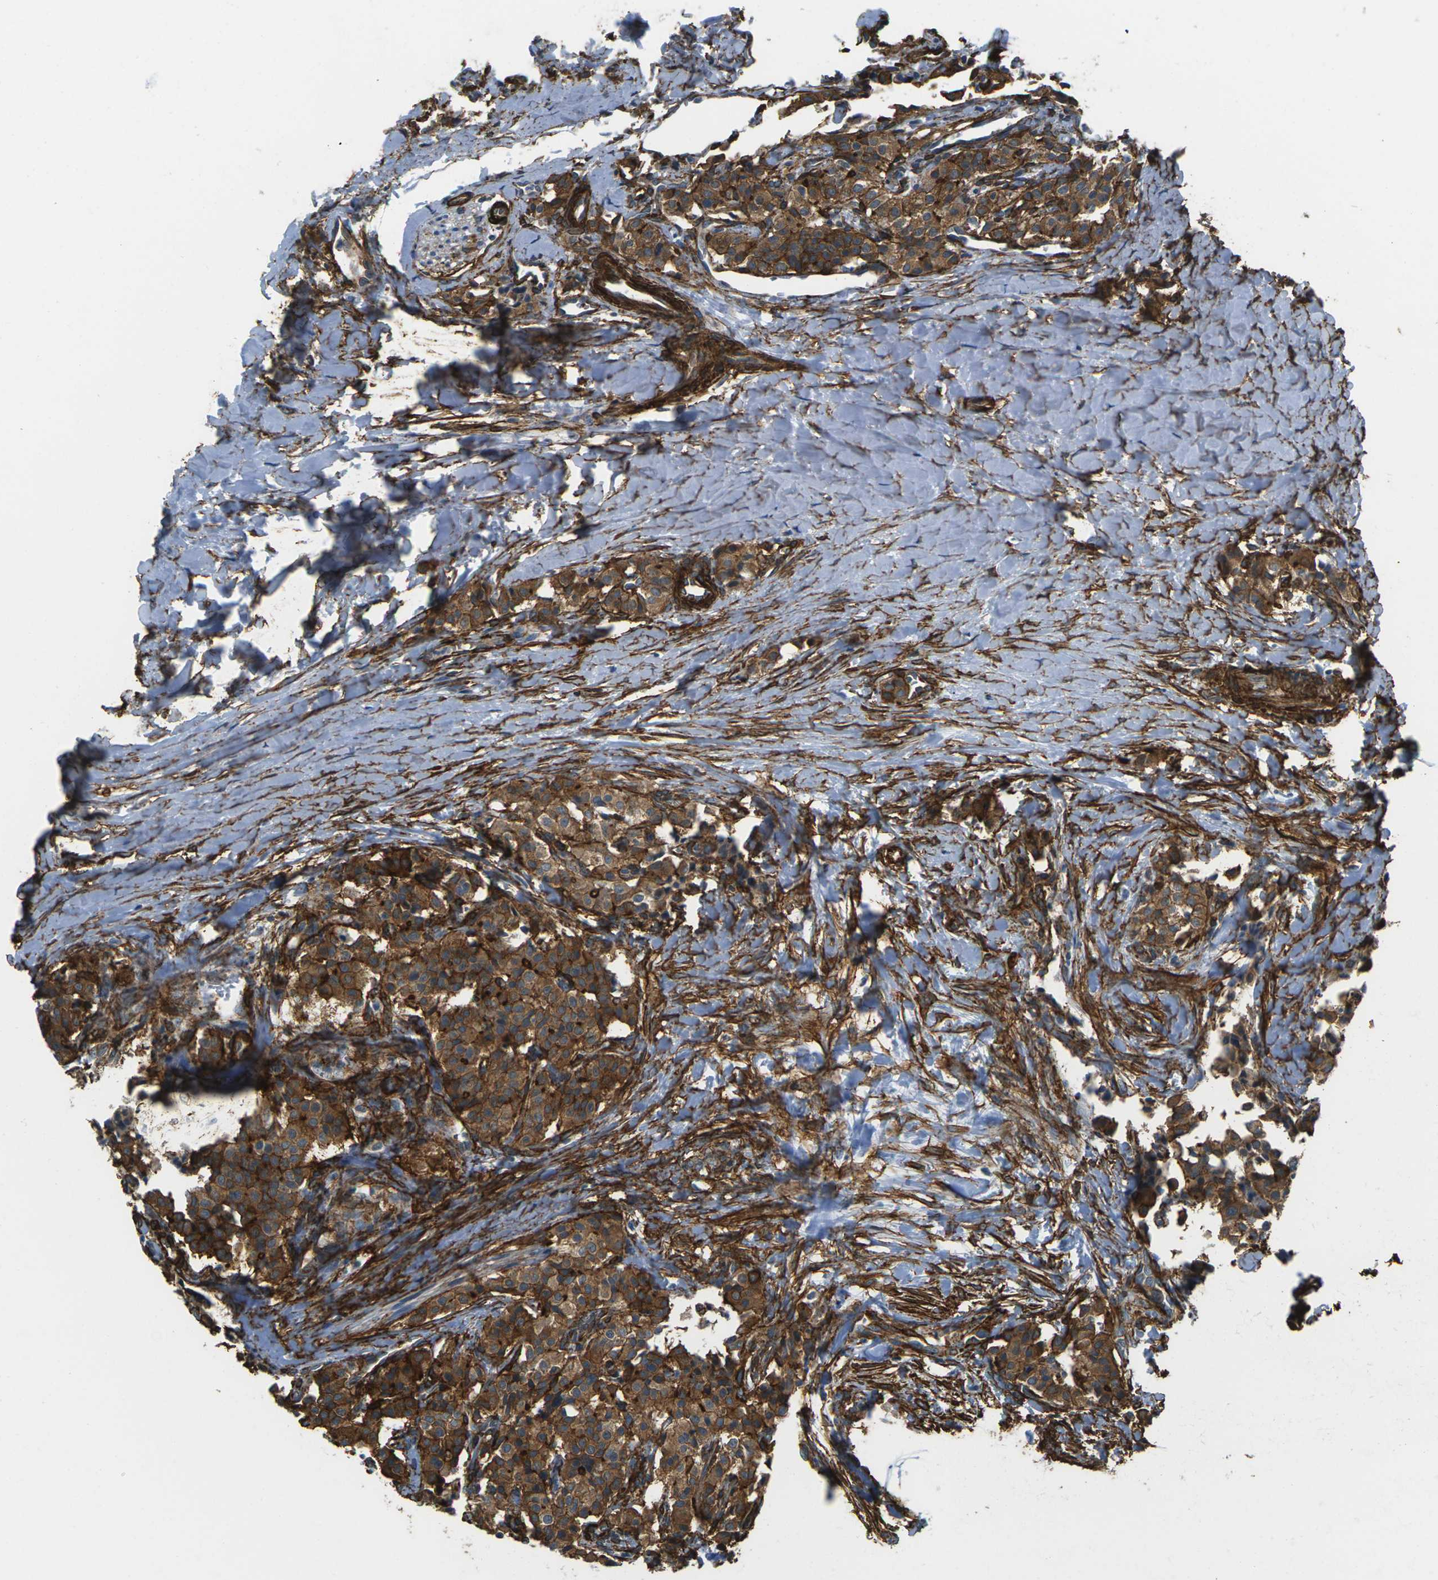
{"staining": {"intensity": "strong", "quantity": ">75%", "location": "cytoplasmic/membranous"}, "tissue": "carcinoid", "cell_type": "Tumor cells", "image_type": "cancer", "snomed": [{"axis": "morphology", "description": "Carcinoid, malignant, NOS"}, {"axis": "topography", "description": "Lung"}], "caption": "Carcinoid (malignant) stained for a protein shows strong cytoplasmic/membranous positivity in tumor cells.", "gene": "GRAMD1C", "patient": {"sex": "male", "age": 30}}